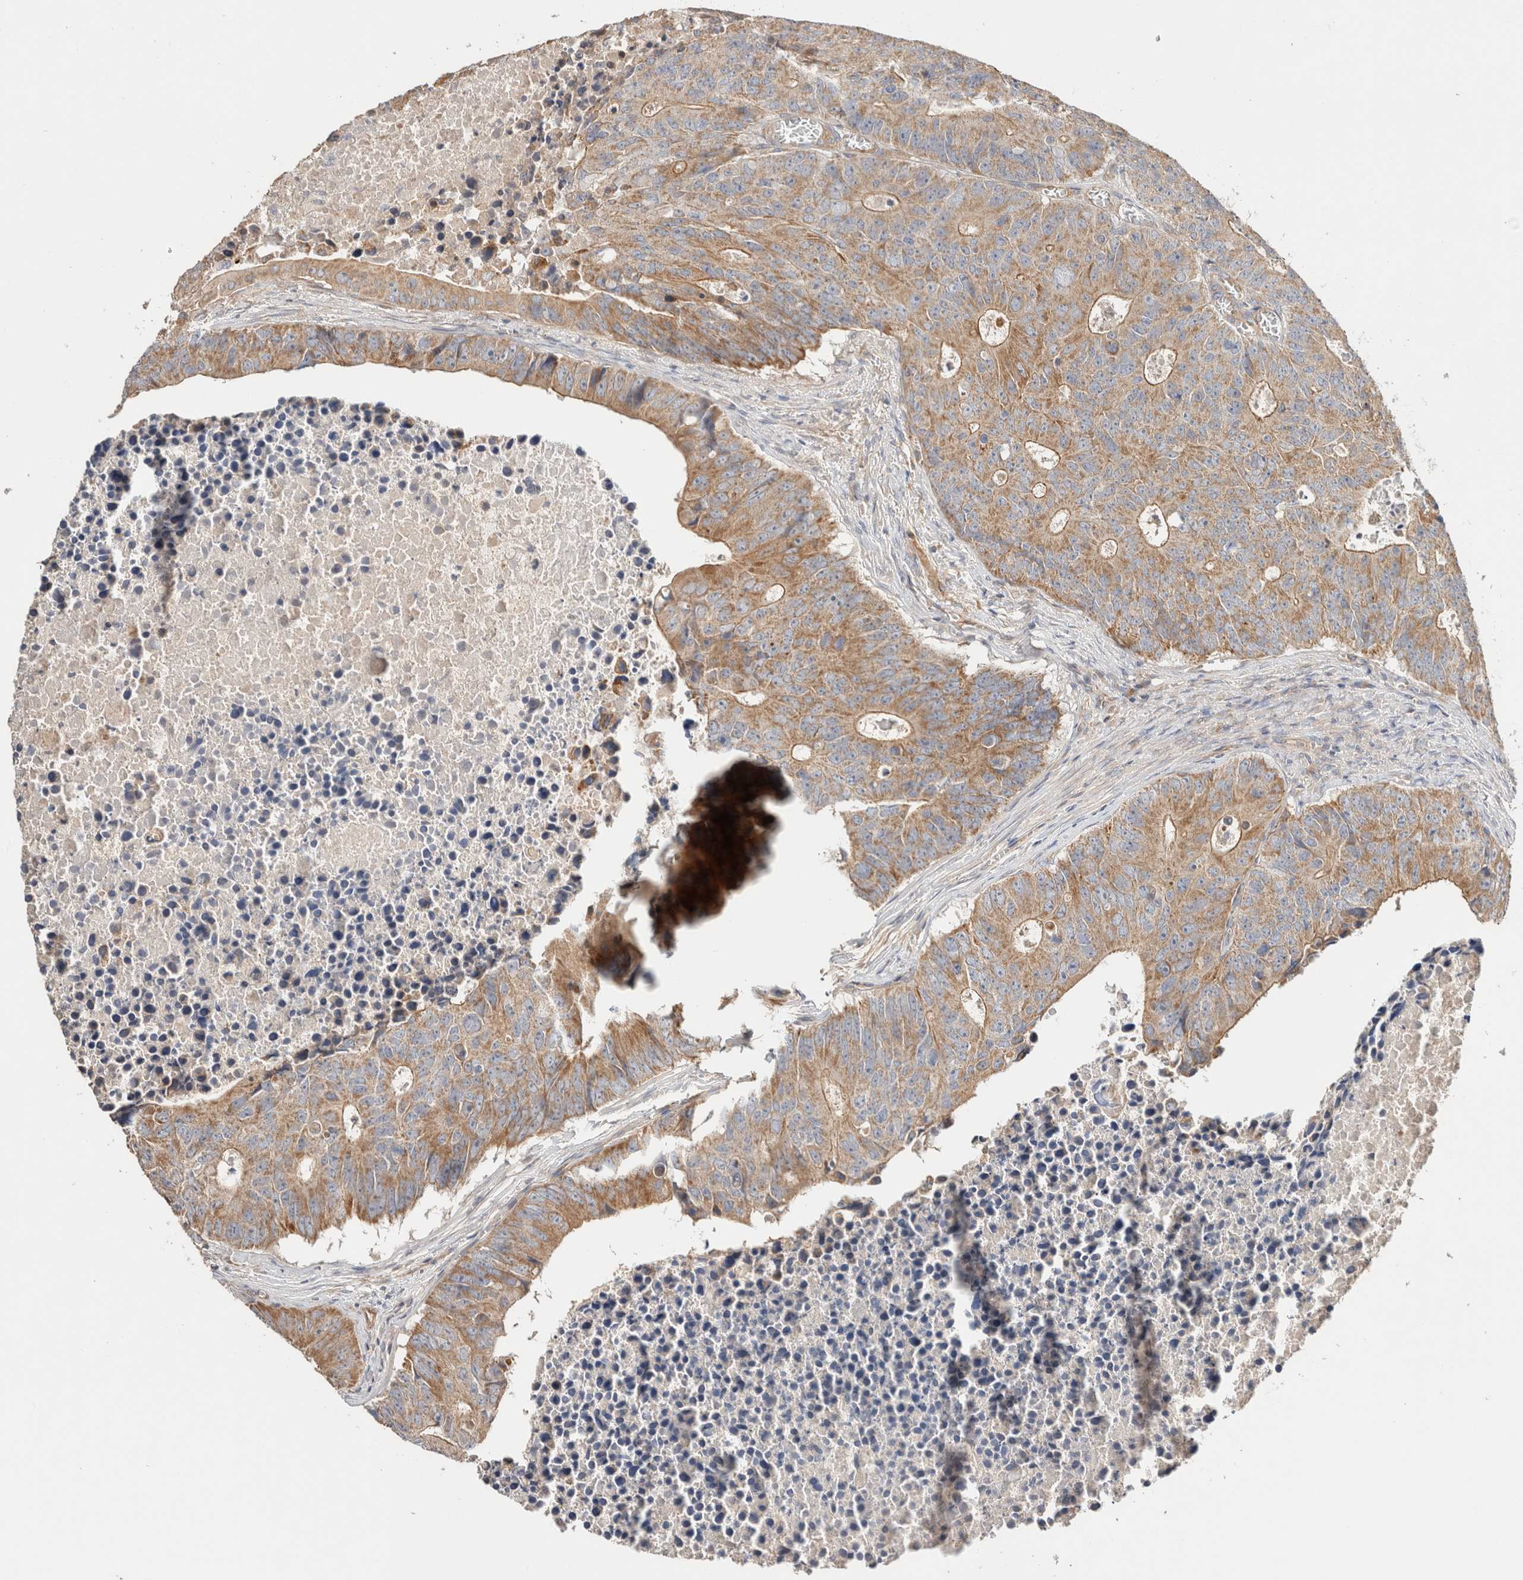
{"staining": {"intensity": "moderate", "quantity": ">75%", "location": "cytoplasmic/membranous"}, "tissue": "colorectal cancer", "cell_type": "Tumor cells", "image_type": "cancer", "snomed": [{"axis": "morphology", "description": "Adenocarcinoma, NOS"}, {"axis": "topography", "description": "Colon"}], "caption": "Immunohistochemistry (DAB (3,3'-diaminobenzidine)) staining of human colorectal adenocarcinoma exhibits moderate cytoplasmic/membranous protein staining in approximately >75% of tumor cells.", "gene": "B3GNTL1", "patient": {"sex": "male", "age": 87}}